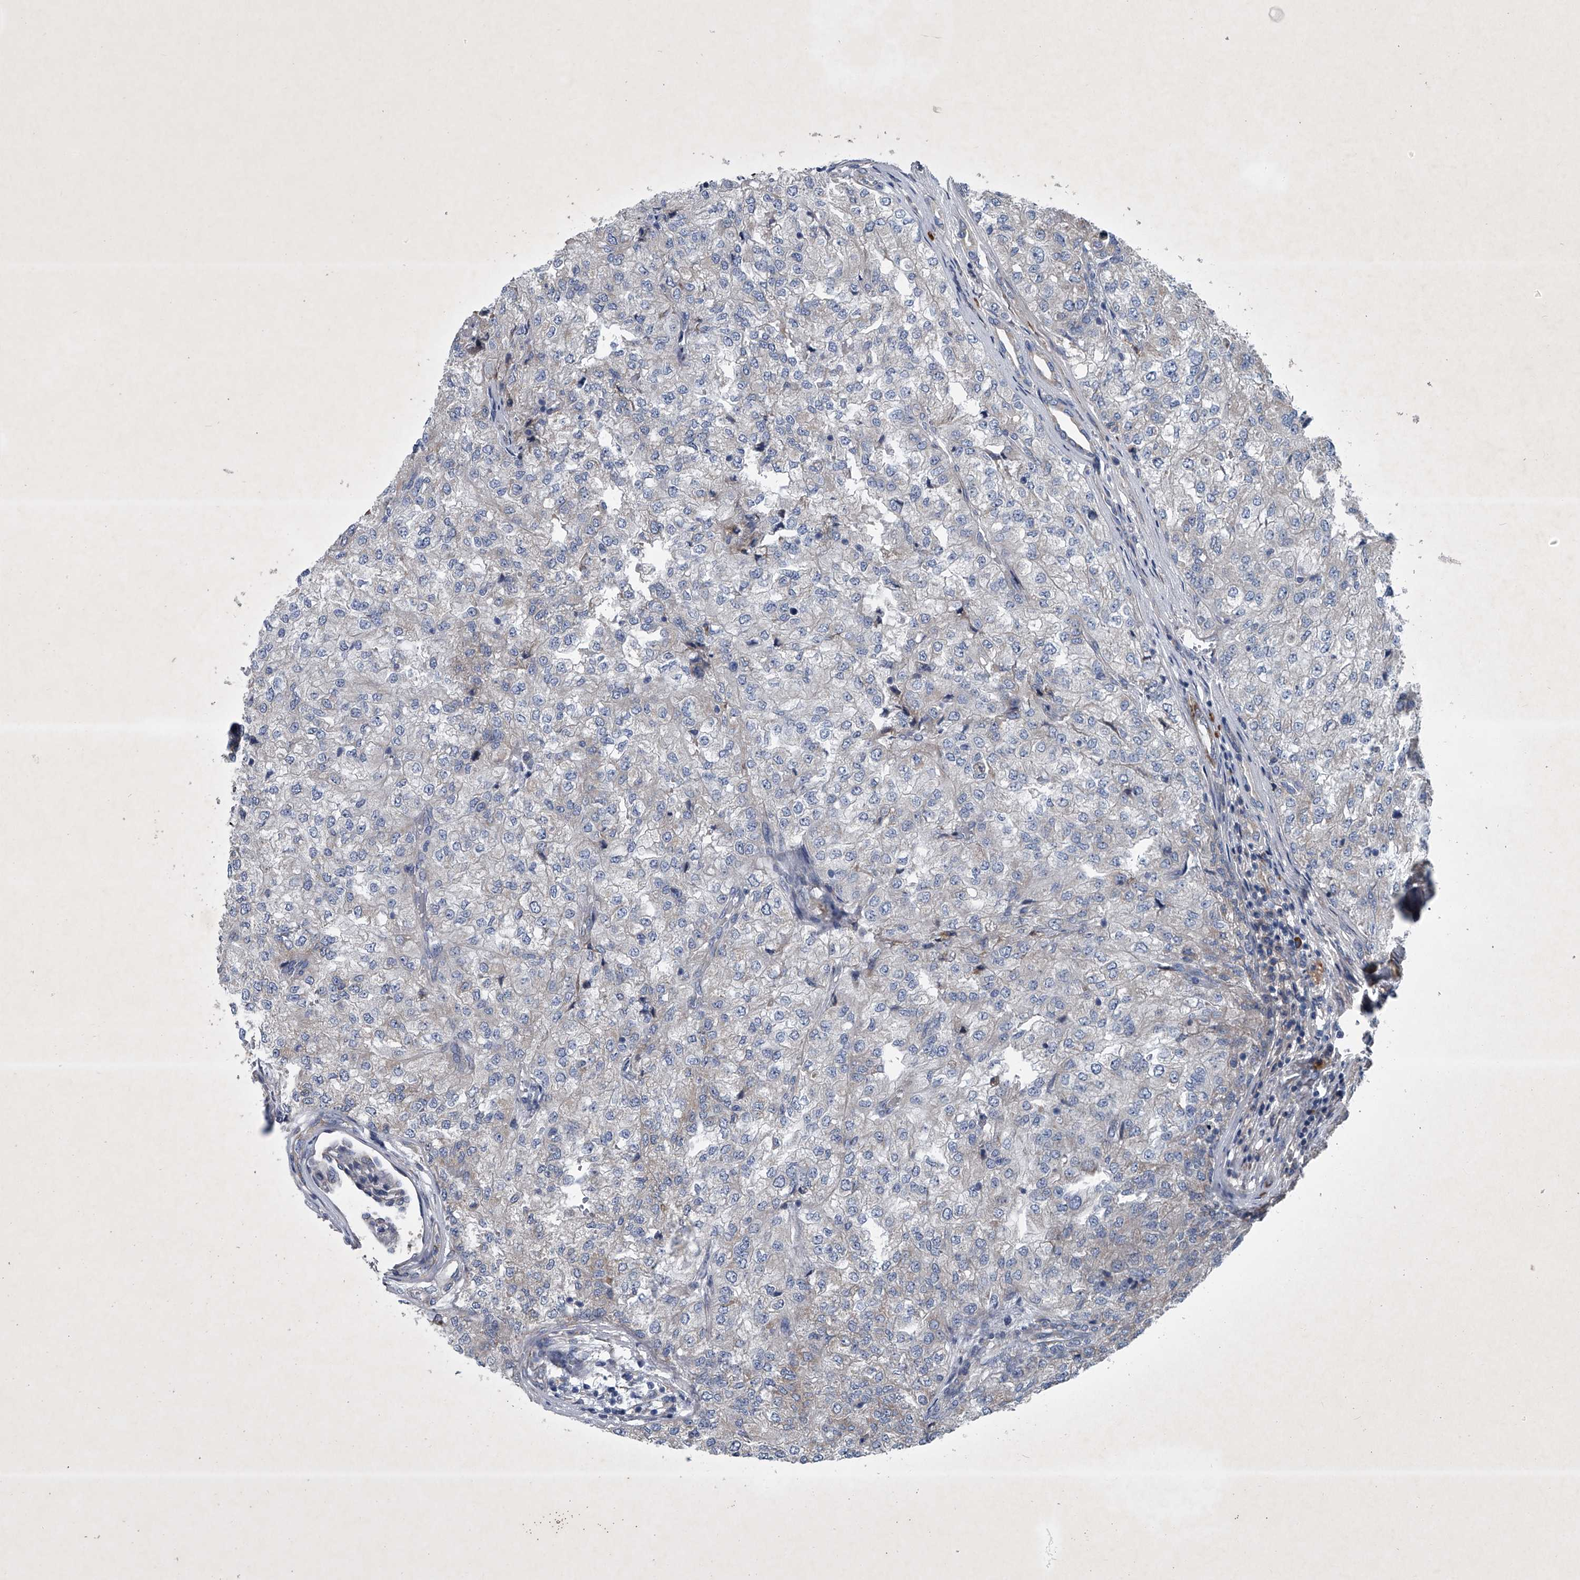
{"staining": {"intensity": "negative", "quantity": "none", "location": "none"}, "tissue": "renal cancer", "cell_type": "Tumor cells", "image_type": "cancer", "snomed": [{"axis": "morphology", "description": "Adenocarcinoma, NOS"}, {"axis": "topography", "description": "Kidney"}], "caption": "The histopathology image demonstrates no staining of tumor cells in renal cancer. (Immunohistochemistry, brightfield microscopy, high magnification).", "gene": "ABCG1", "patient": {"sex": "female", "age": 54}}